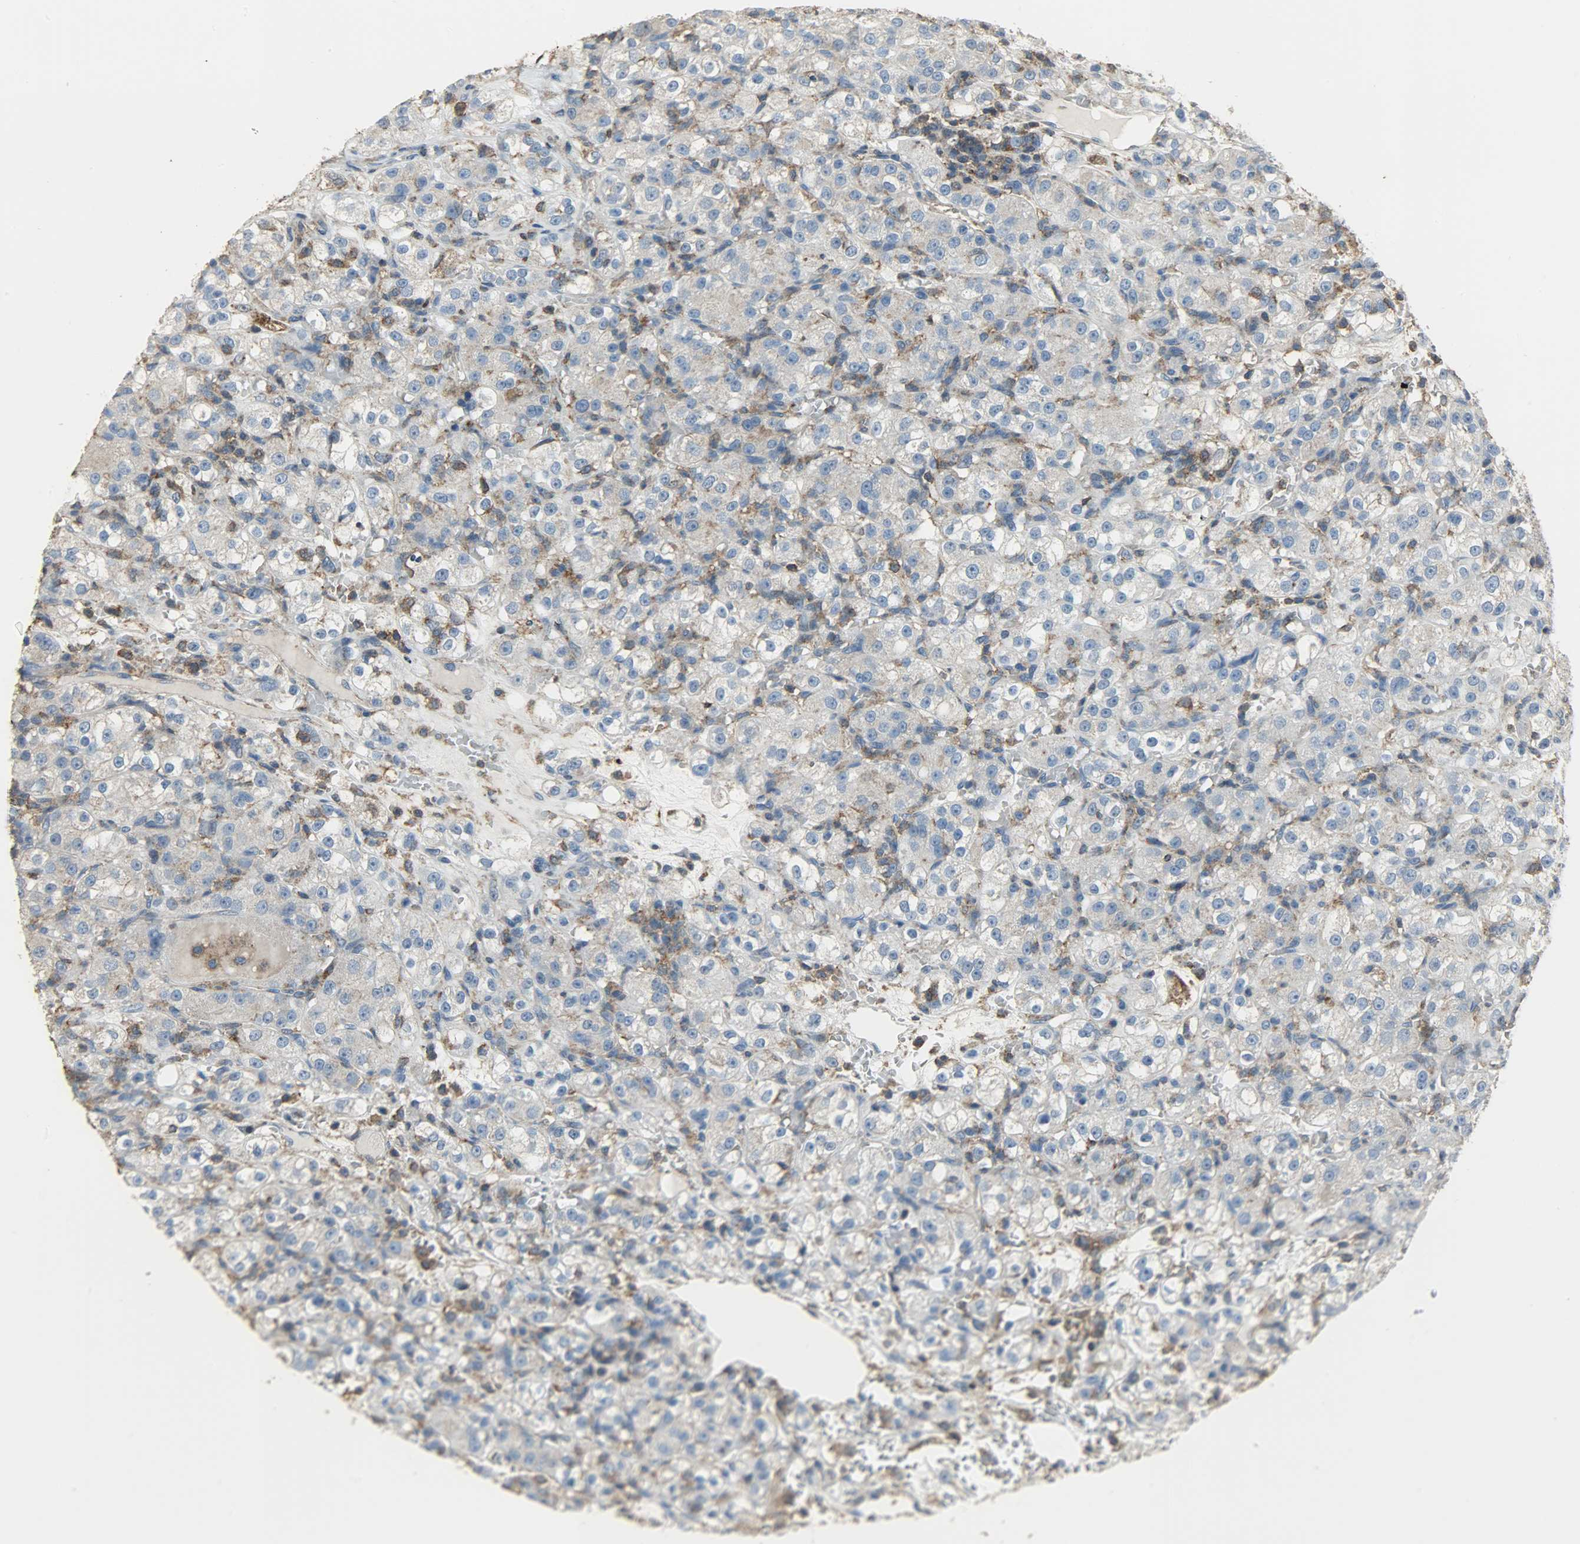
{"staining": {"intensity": "weak", "quantity": ">75%", "location": "cytoplasmic/membranous"}, "tissue": "renal cancer", "cell_type": "Tumor cells", "image_type": "cancer", "snomed": [{"axis": "morphology", "description": "Normal tissue, NOS"}, {"axis": "morphology", "description": "Adenocarcinoma, NOS"}, {"axis": "topography", "description": "Kidney"}], "caption": "Adenocarcinoma (renal) stained for a protein (brown) reveals weak cytoplasmic/membranous positive expression in approximately >75% of tumor cells.", "gene": "DNAJA4", "patient": {"sex": "male", "age": 61}}